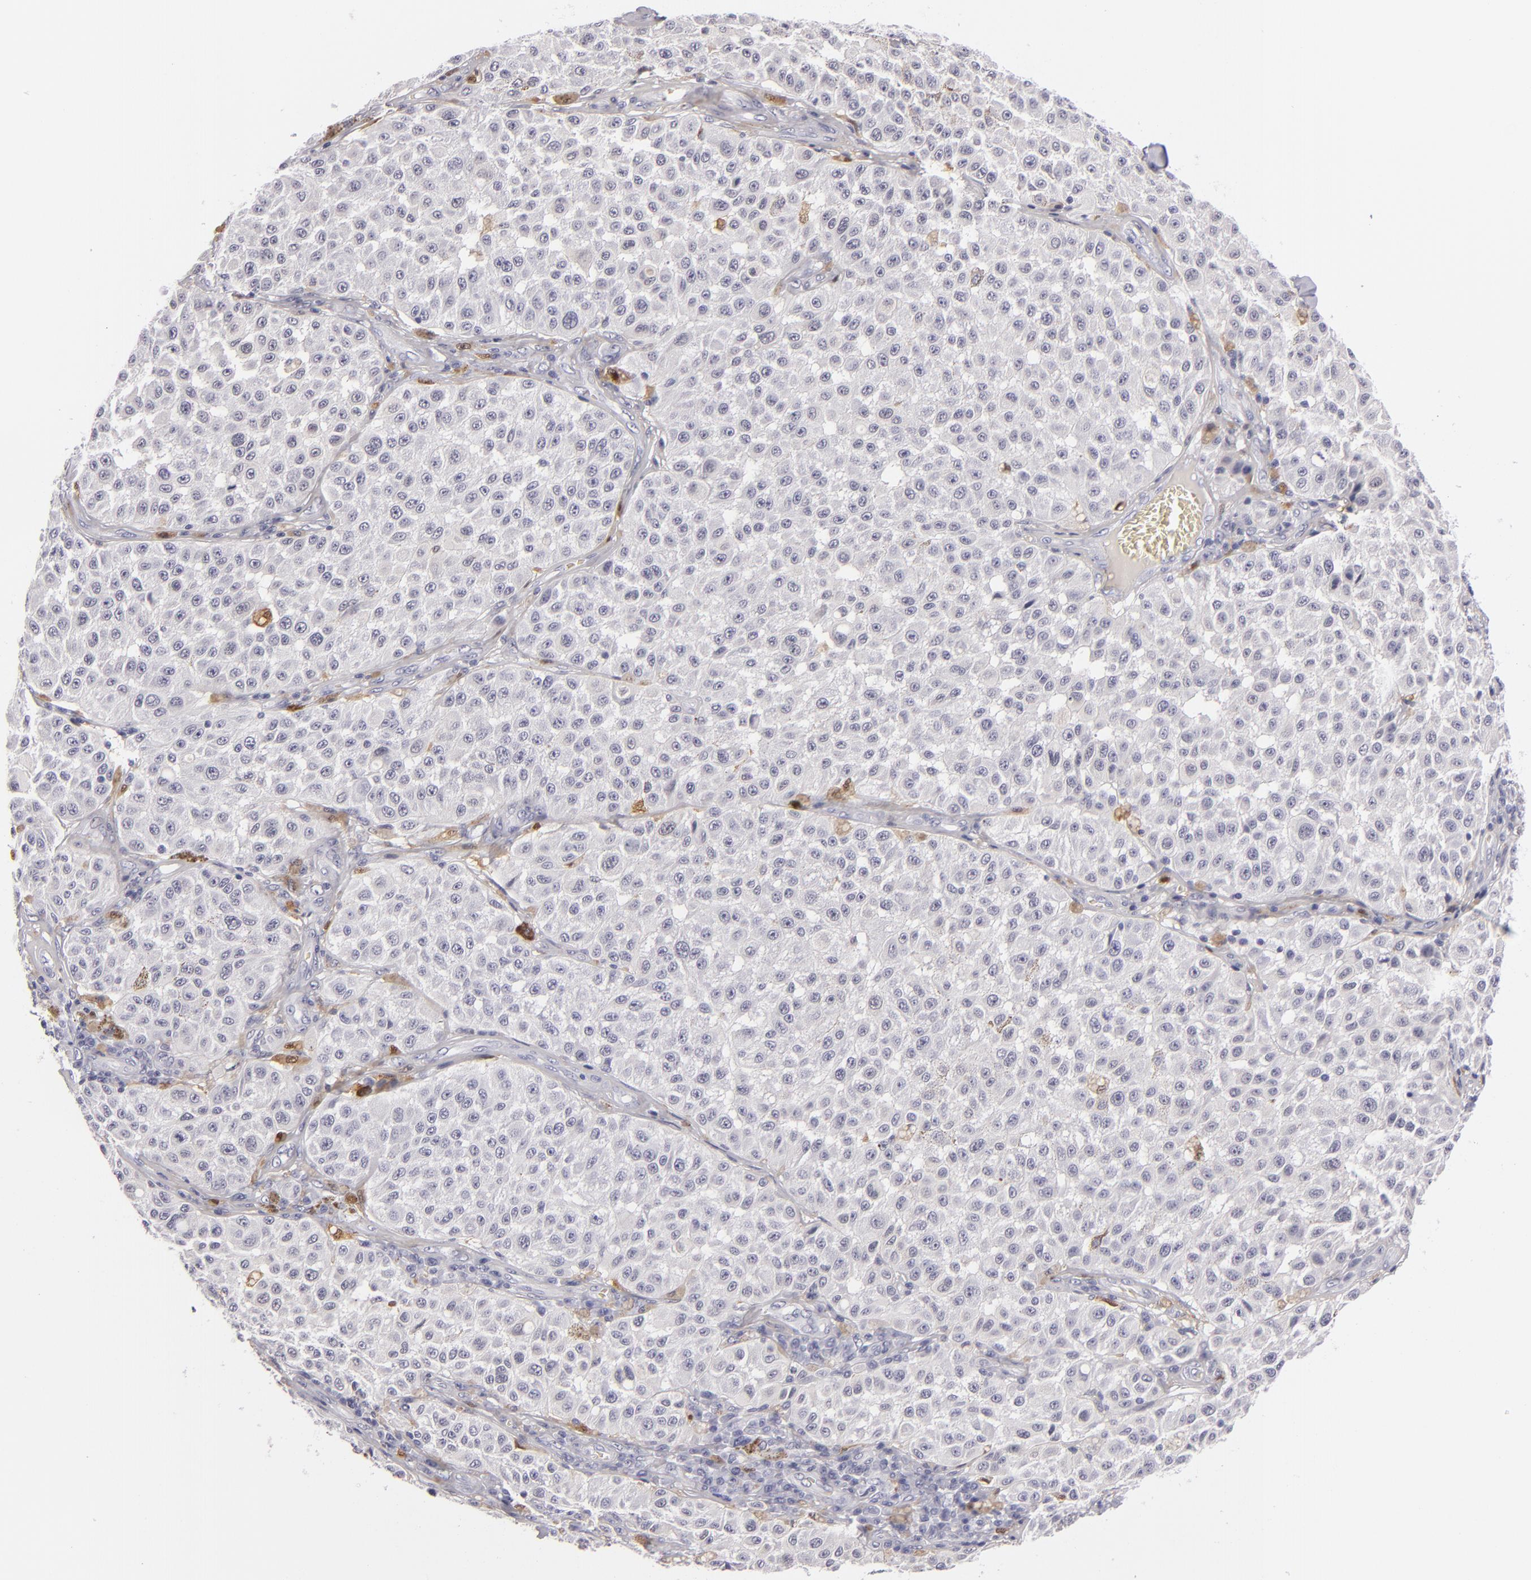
{"staining": {"intensity": "negative", "quantity": "none", "location": "none"}, "tissue": "melanoma", "cell_type": "Tumor cells", "image_type": "cancer", "snomed": [{"axis": "morphology", "description": "Malignant melanoma, NOS"}, {"axis": "topography", "description": "Skin"}], "caption": "This is an immunohistochemistry micrograph of human melanoma. There is no positivity in tumor cells.", "gene": "F13A1", "patient": {"sex": "female", "age": 64}}